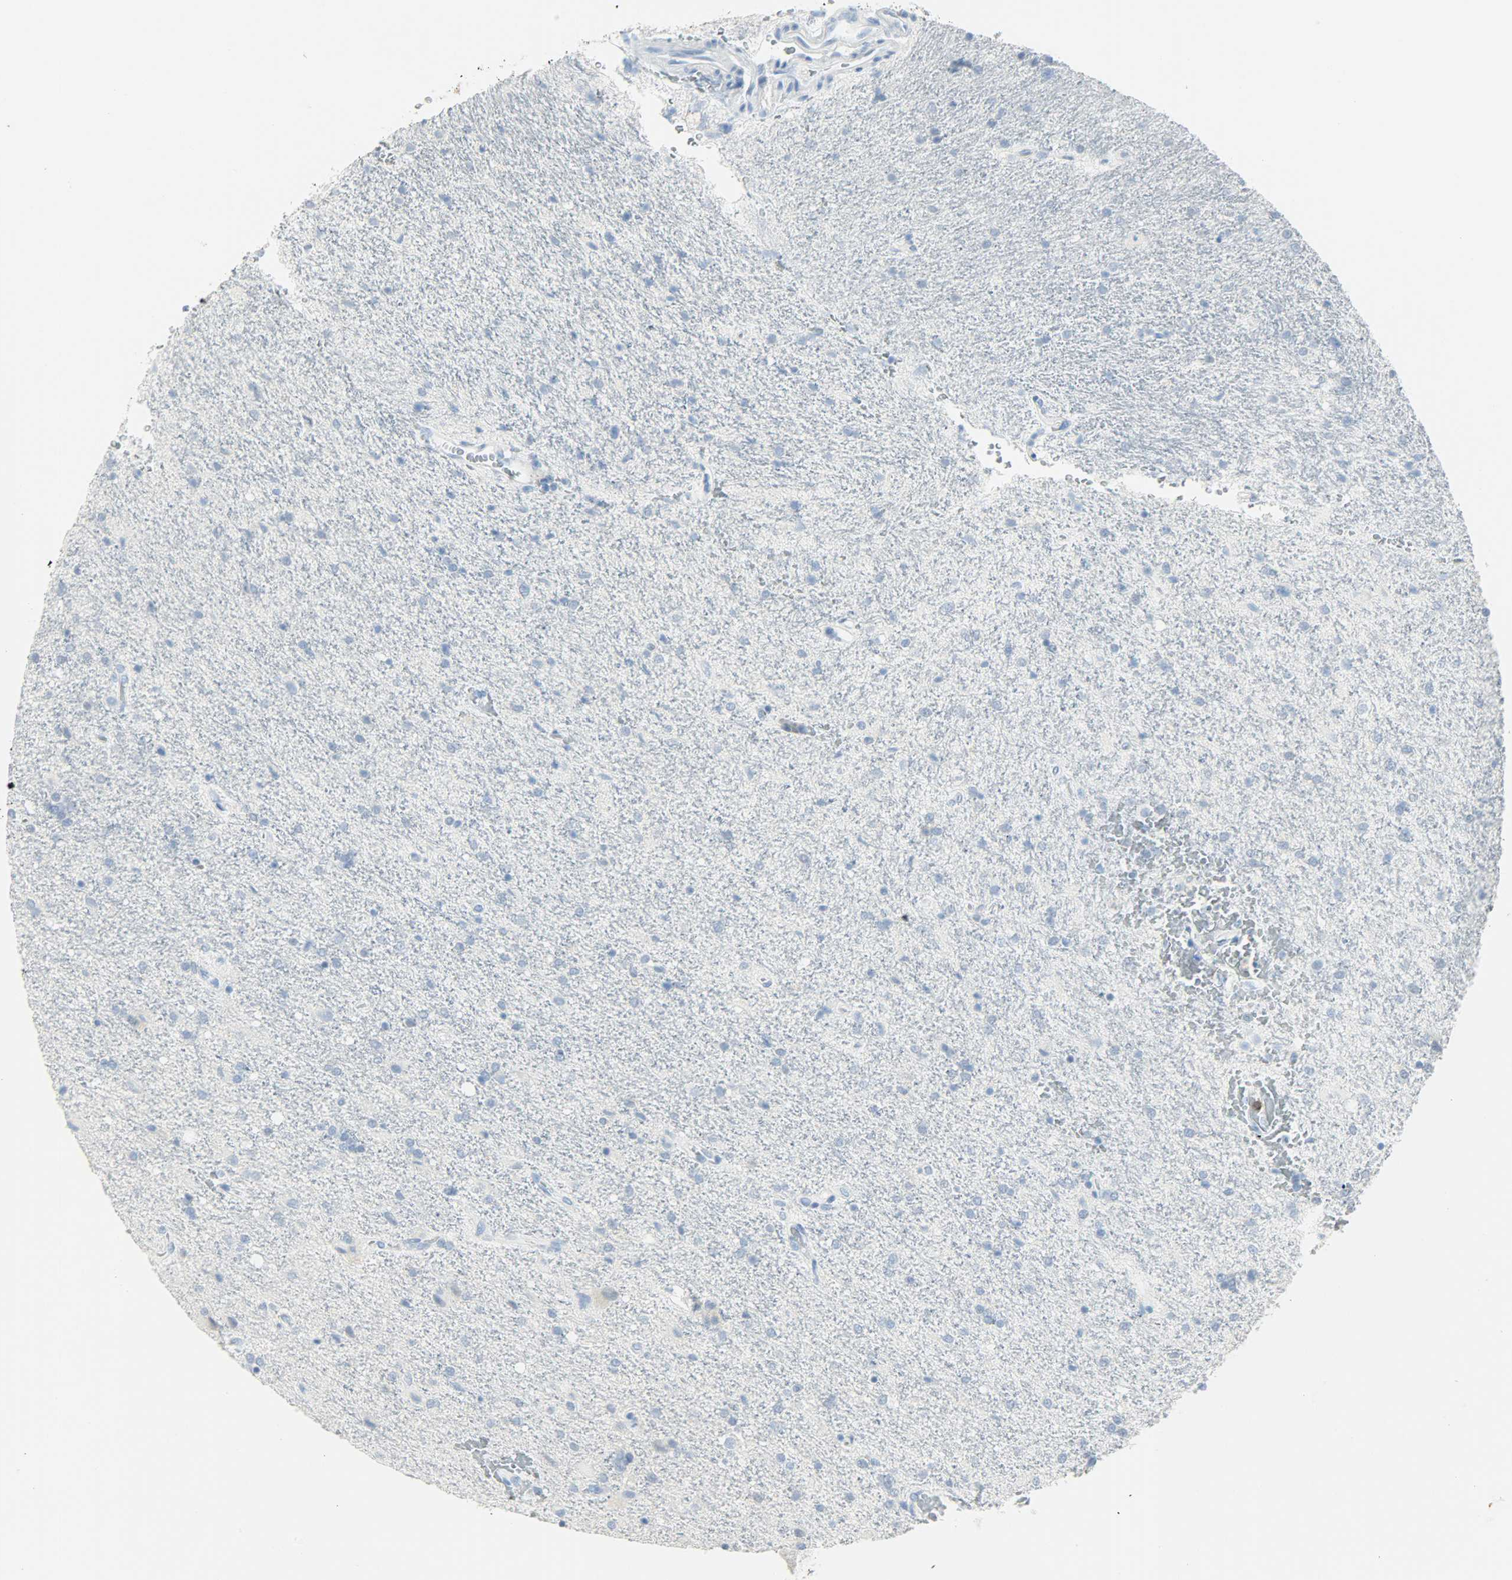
{"staining": {"intensity": "negative", "quantity": "none", "location": "none"}, "tissue": "glioma", "cell_type": "Tumor cells", "image_type": "cancer", "snomed": [{"axis": "morphology", "description": "Normal tissue, NOS"}, {"axis": "morphology", "description": "Glioma, malignant, High grade"}, {"axis": "topography", "description": "Cerebral cortex"}], "caption": "The histopathology image exhibits no staining of tumor cells in malignant glioma (high-grade).", "gene": "PTPN6", "patient": {"sex": "male", "age": 56}}